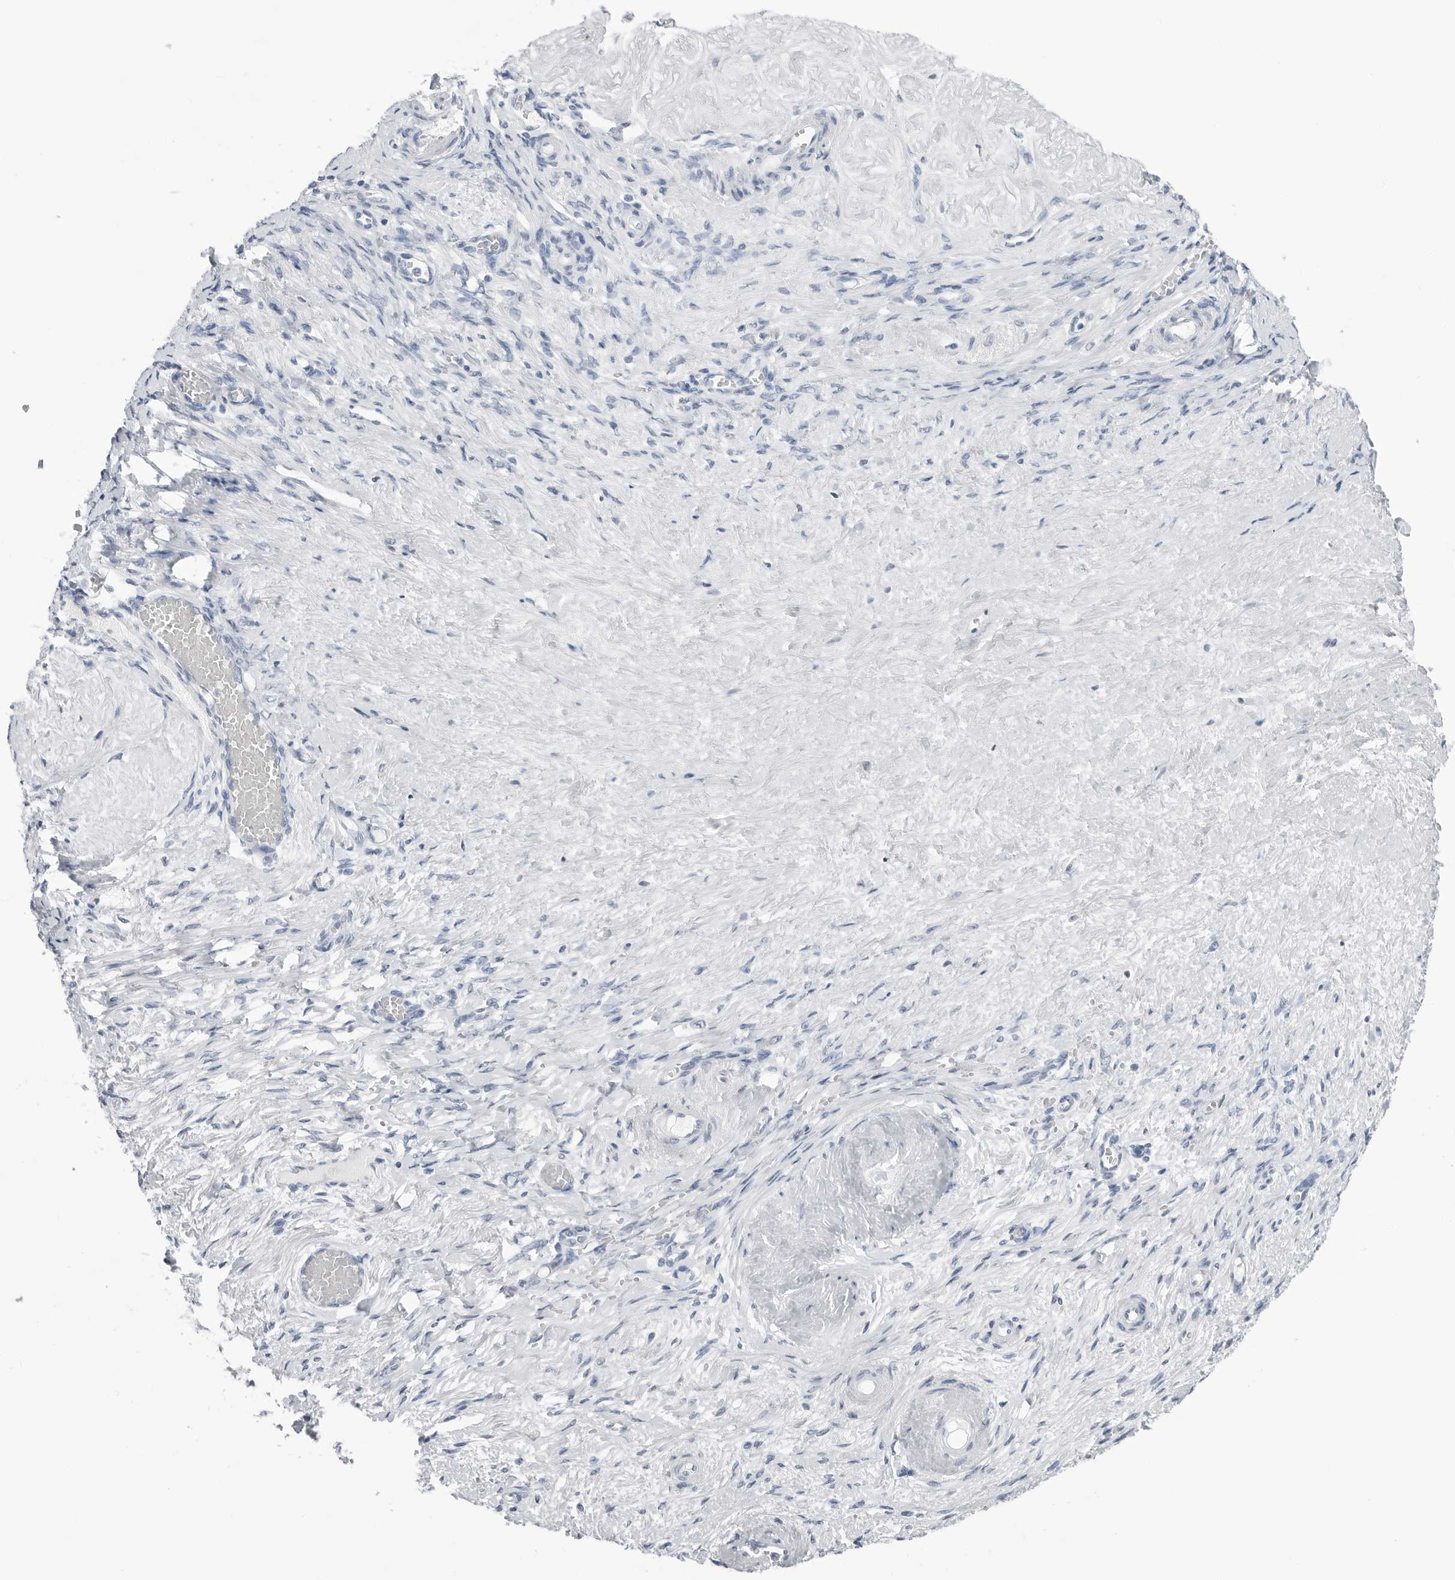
{"staining": {"intensity": "negative", "quantity": "none", "location": "none"}, "tissue": "adipose tissue", "cell_type": "Adipocytes", "image_type": "normal", "snomed": [{"axis": "morphology", "description": "Normal tissue, NOS"}, {"axis": "topography", "description": "Vascular tissue"}, {"axis": "topography", "description": "Fallopian tube"}, {"axis": "topography", "description": "Ovary"}], "caption": "Protein analysis of benign adipose tissue exhibits no significant positivity in adipocytes.", "gene": "ABHD12", "patient": {"sex": "female", "age": 67}}